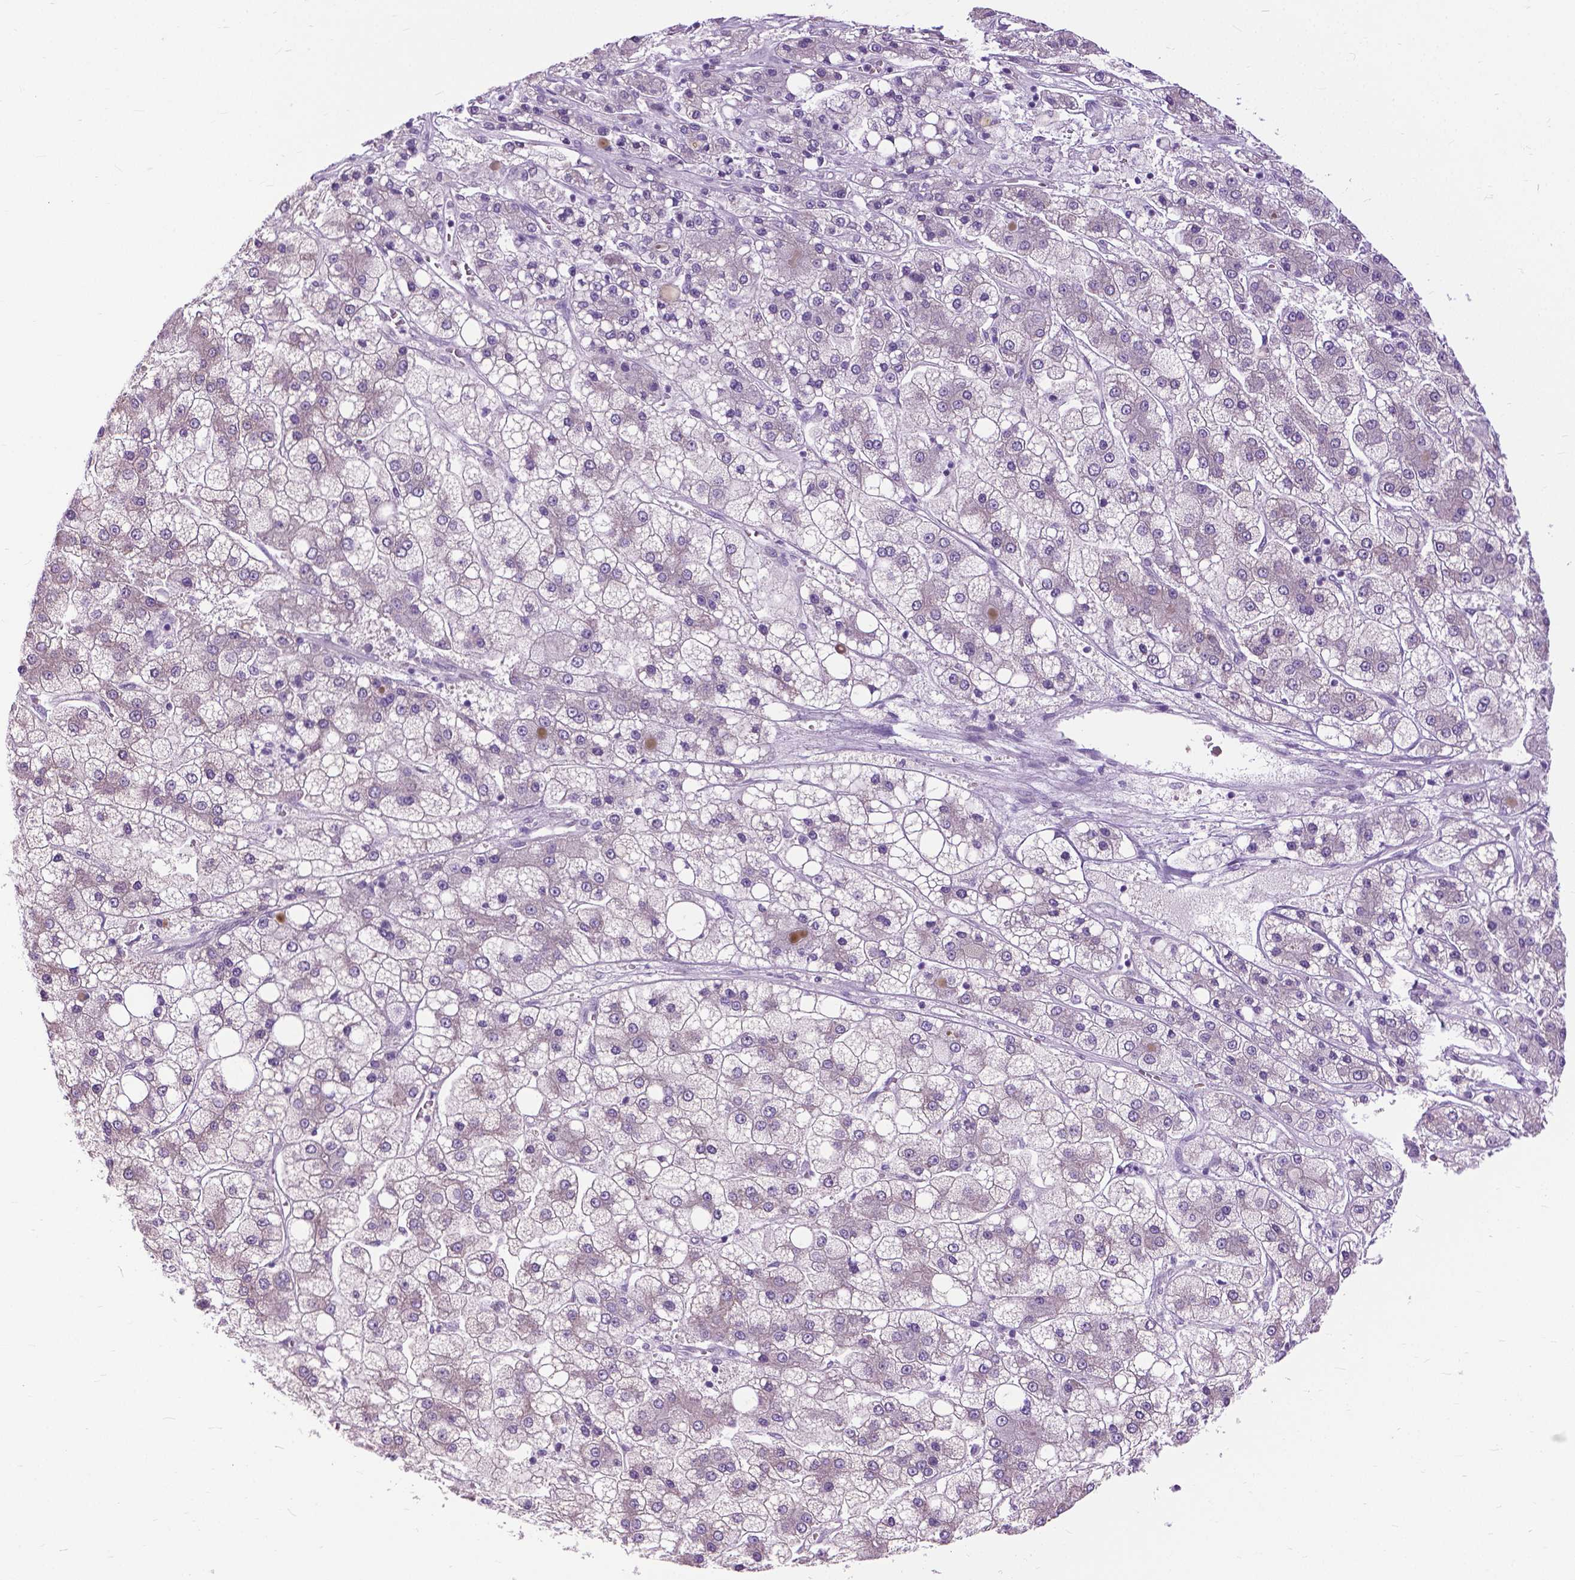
{"staining": {"intensity": "negative", "quantity": "none", "location": "none"}, "tissue": "liver cancer", "cell_type": "Tumor cells", "image_type": "cancer", "snomed": [{"axis": "morphology", "description": "Carcinoma, Hepatocellular, NOS"}, {"axis": "topography", "description": "Liver"}], "caption": "There is no significant staining in tumor cells of liver hepatocellular carcinoma.", "gene": "APCDD1L", "patient": {"sex": "male", "age": 73}}